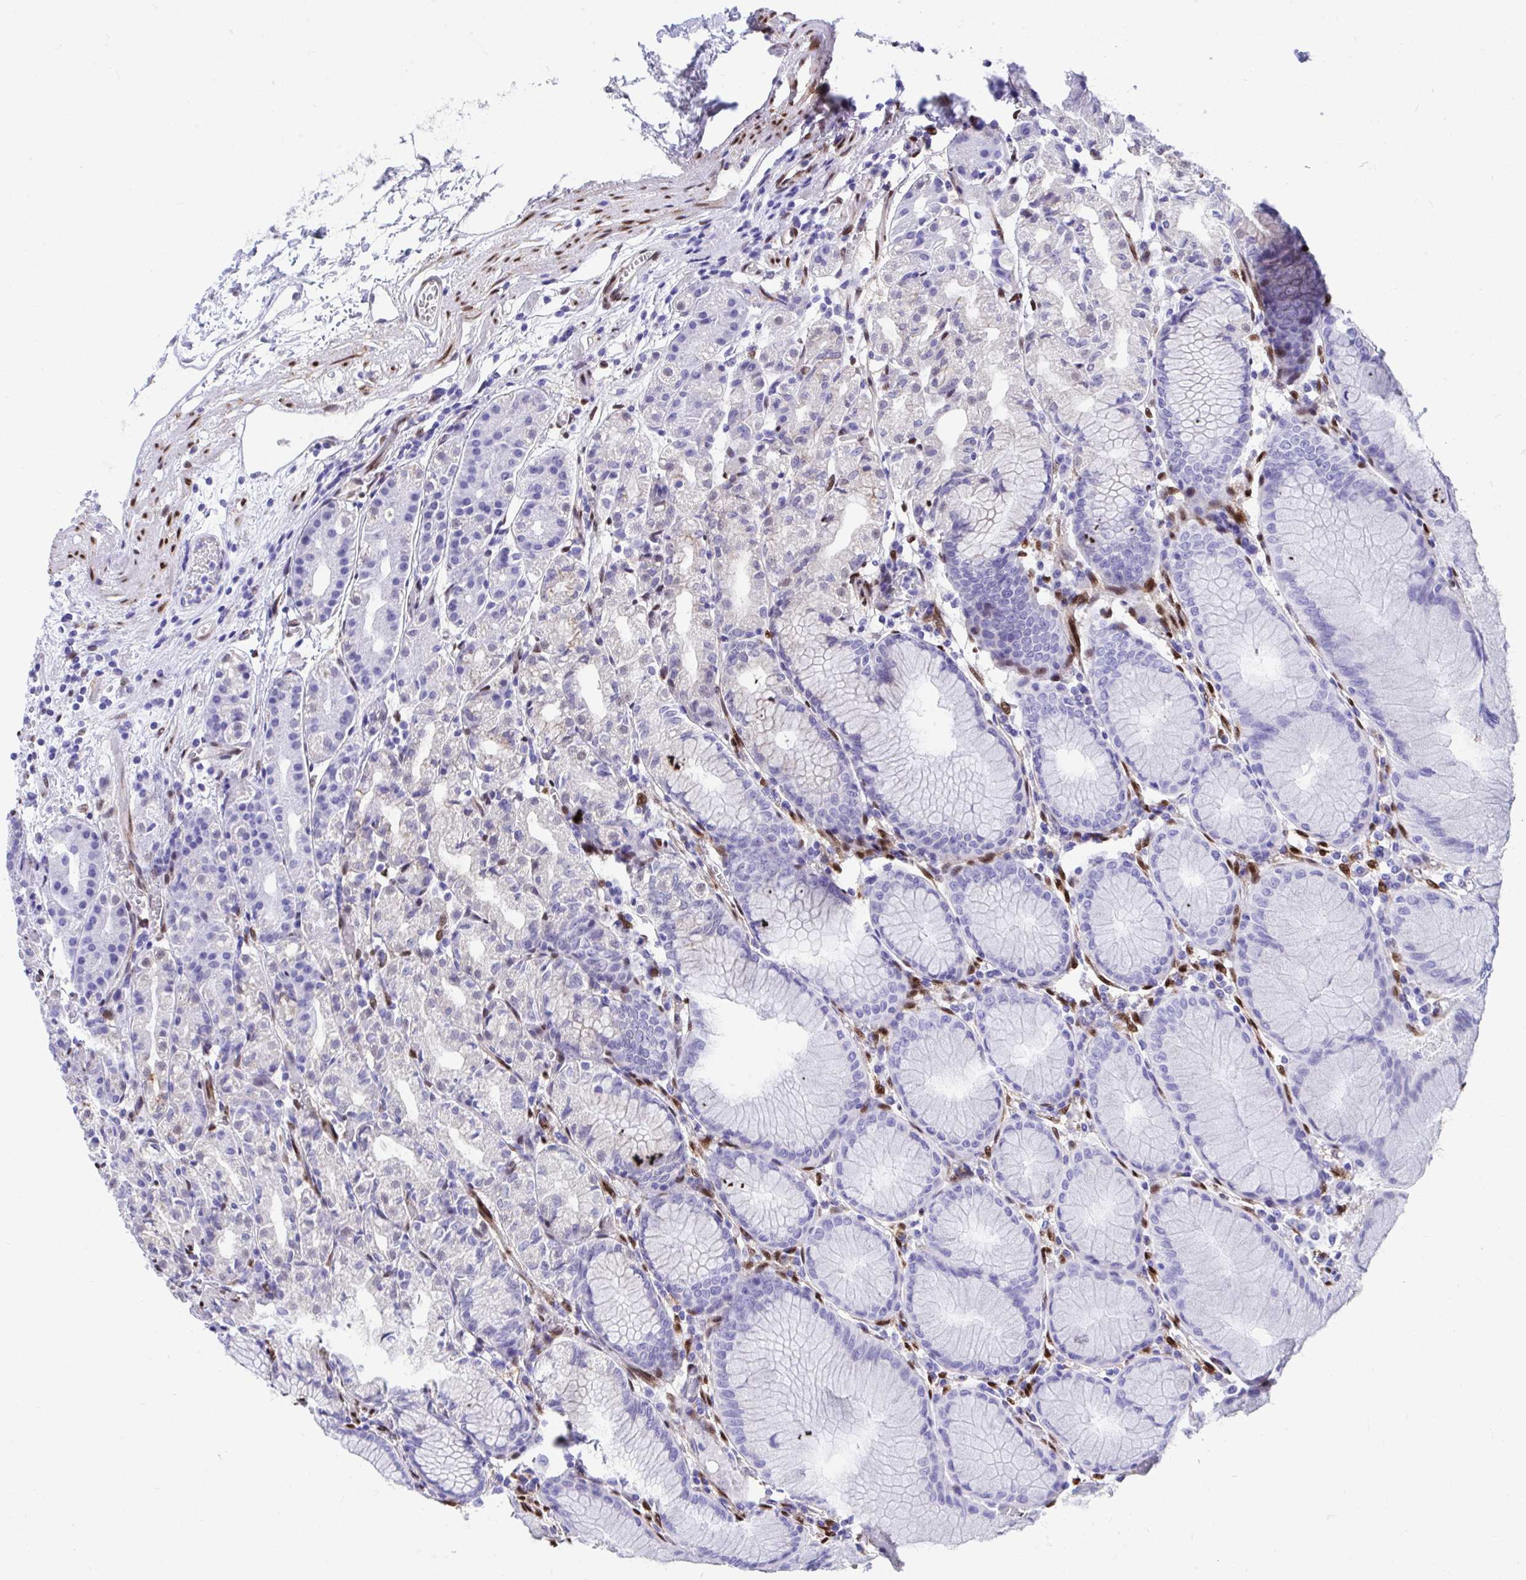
{"staining": {"intensity": "weak", "quantity": "<25%", "location": "cytoplasmic/membranous,nuclear"}, "tissue": "stomach", "cell_type": "Glandular cells", "image_type": "normal", "snomed": [{"axis": "morphology", "description": "Normal tissue, NOS"}, {"axis": "topography", "description": "Stomach"}], "caption": "Glandular cells are negative for brown protein staining in unremarkable stomach. (Immunohistochemistry (ihc), brightfield microscopy, high magnification).", "gene": "RBPMS", "patient": {"sex": "female", "age": 57}}